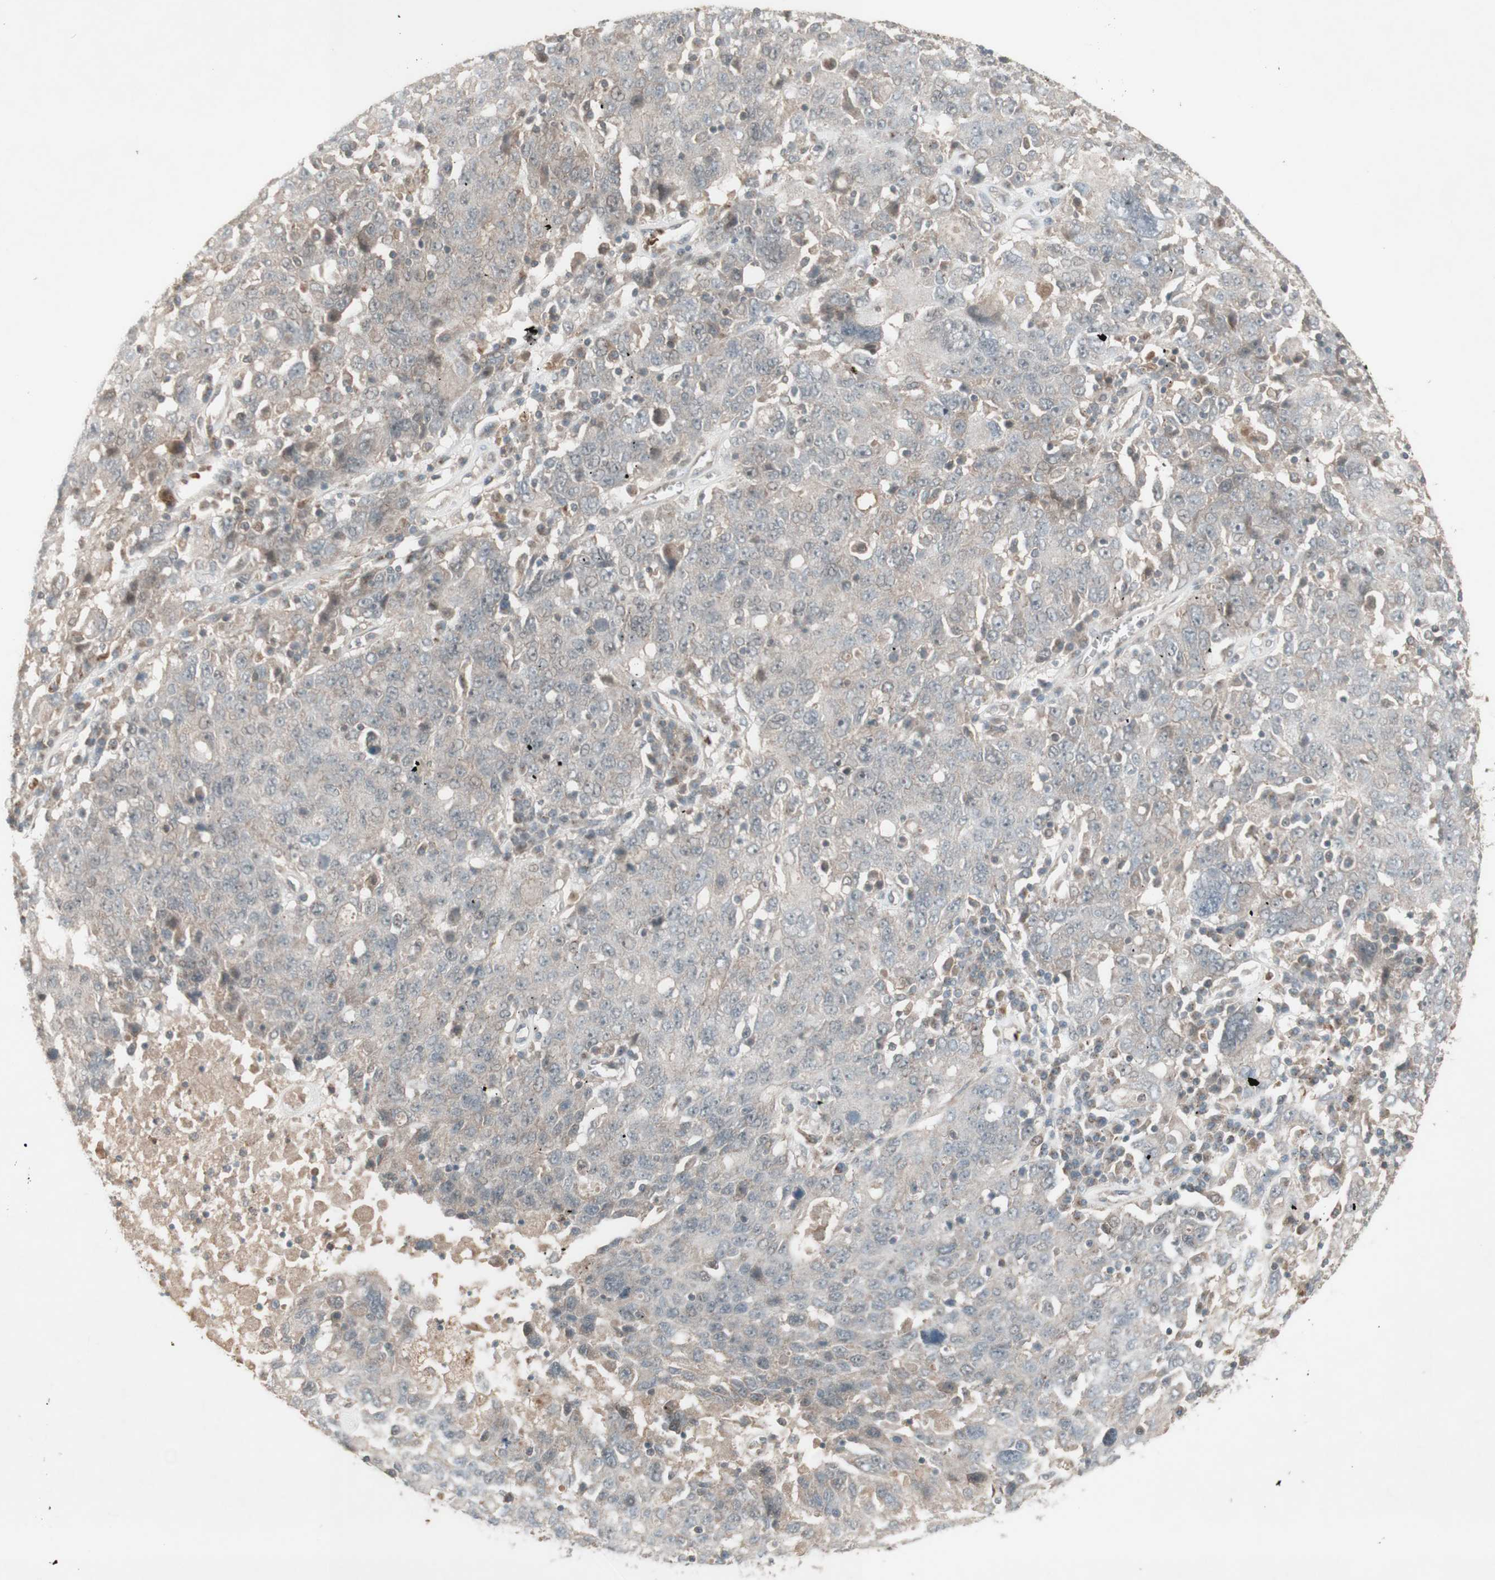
{"staining": {"intensity": "negative", "quantity": "none", "location": "none"}, "tissue": "ovarian cancer", "cell_type": "Tumor cells", "image_type": "cancer", "snomed": [{"axis": "morphology", "description": "Carcinoma, endometroid"}, {"axis": "topography", "description": "Ovary"}], "caption": "This is a micrograph of IHC staining of ovarian endometroid carcinoma, which shows no staining in tumor cells. The staining was performed using DAB (3,3'-diaminobenzidine) to visualize the protein expression in brown, while the nuclei were stained in blue with hematoxylin (Magnification: 20x).", "gene": "MSH6", "patient": {"sex": "female", "age": 62}}